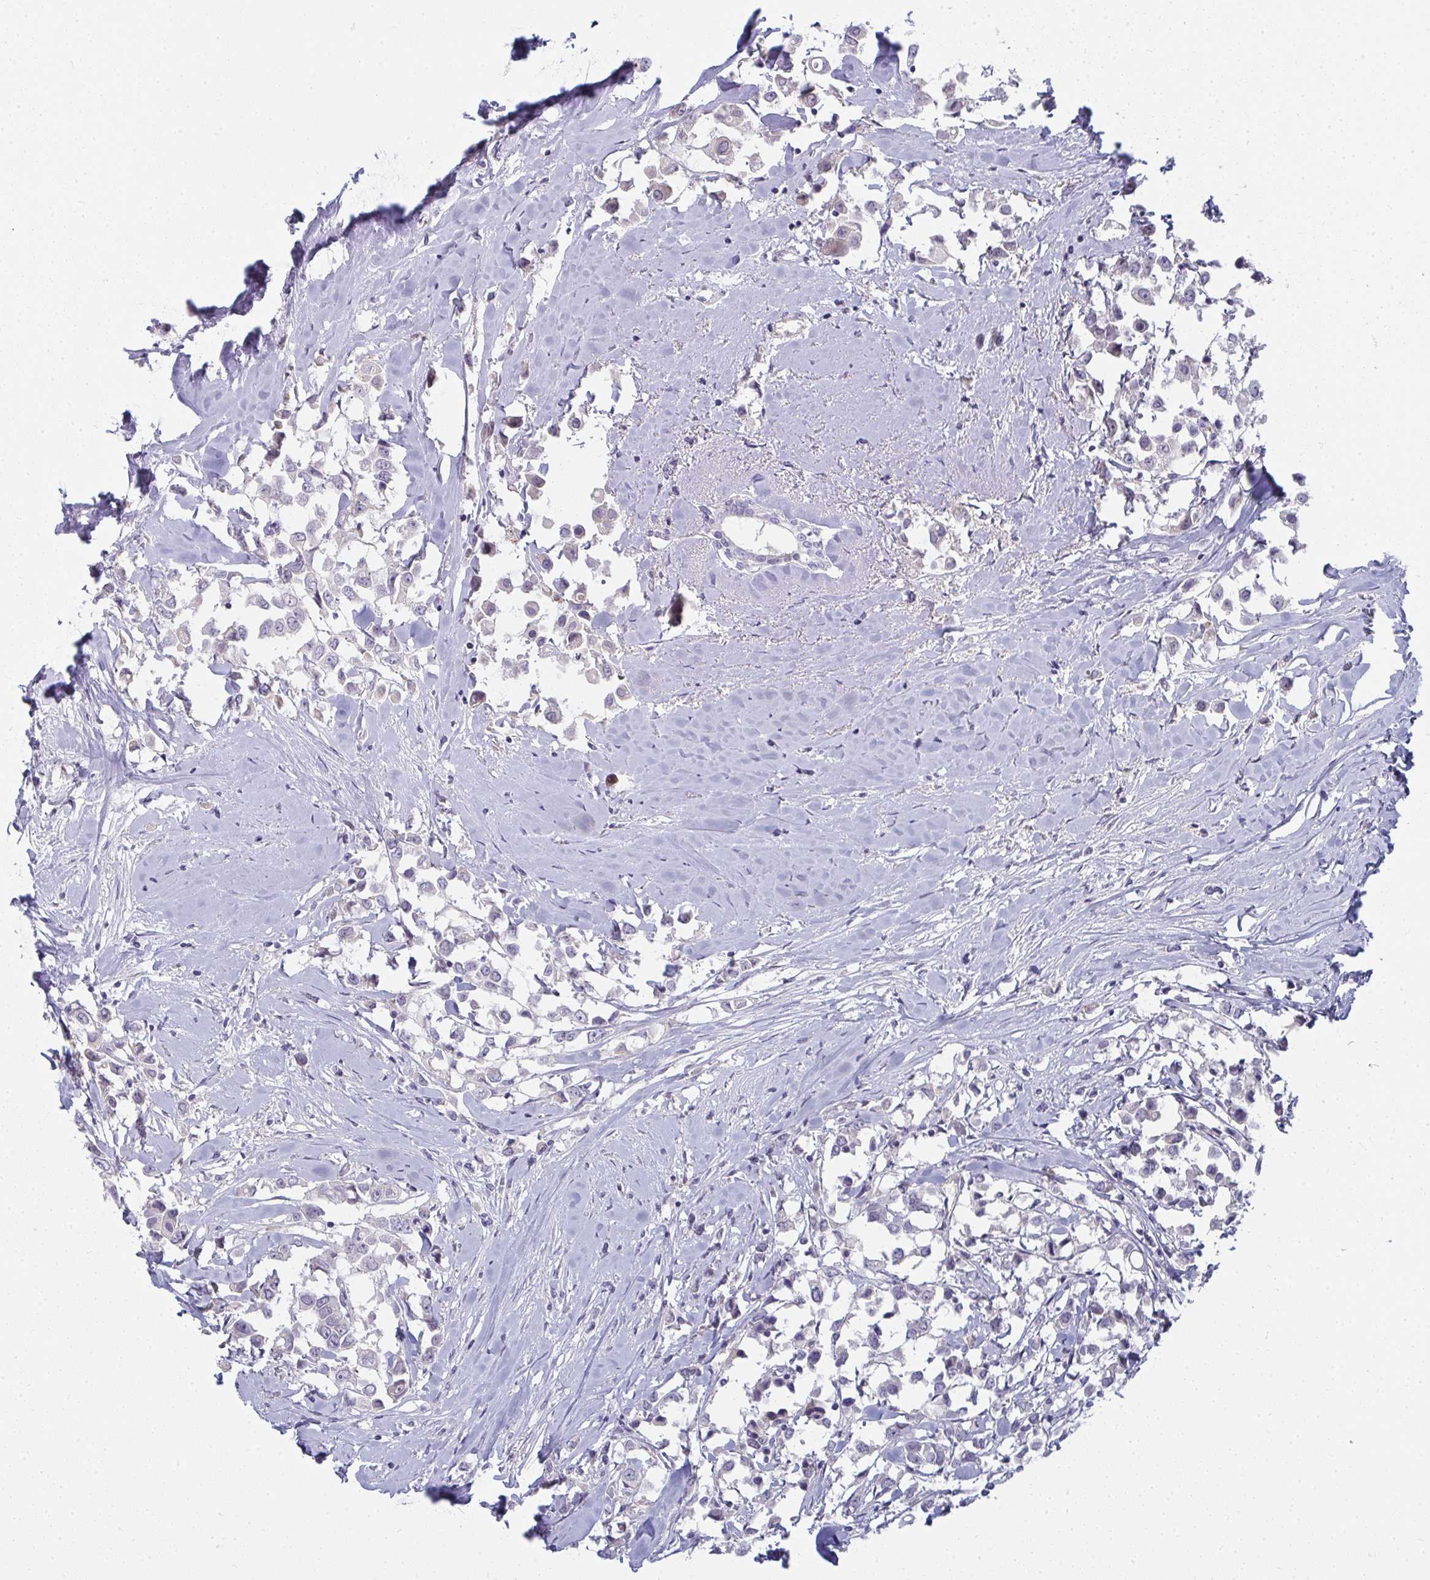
{"staining": {"intensity": "negative", "quantity": "none", "location": "none"}, "tissue": "breast cancer", "cell_type": "Tumor cells", "image_type": "cancer", "snomed": [{"axis": "morphology", "description": "Duct carcinoma"}, {"axis": "topography", "description": "Breast"}], "caption": "Intraductal carcinoma (breast) stained for a protein using IHC displays no positivity tumor cells.", "gene": "SHB", "patient": {"sex": "female", "age": 61}}